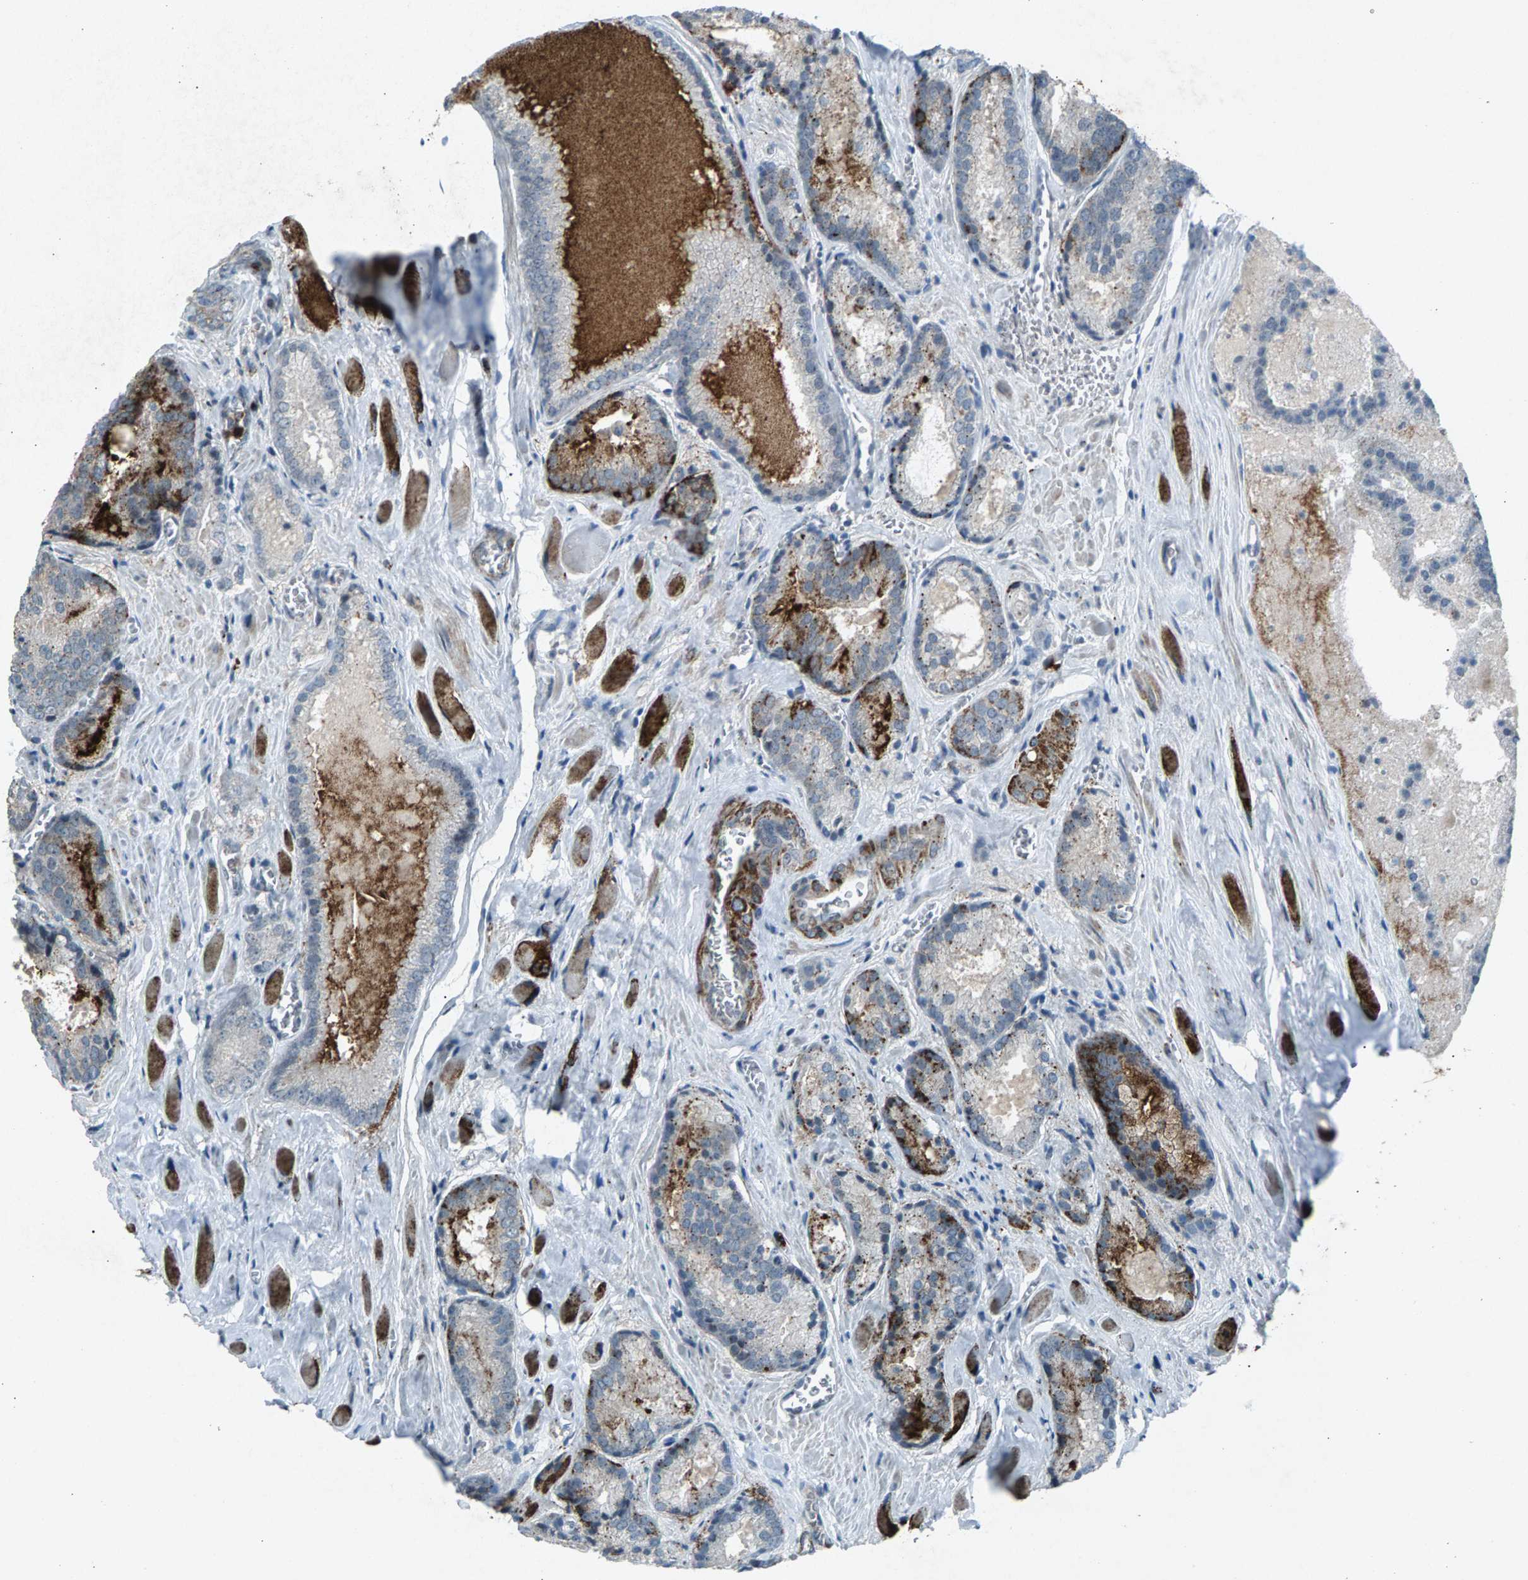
{"staining": {"intensity": "strong", "quantity": "25%-75%", "location": "cytoplasmic/membranous"}, "tissue": "prostate cancer", "cell_type": "Tumor cells", "image_type": "cancer", "snomed": [{"axis": "morphology", "description": "Adenocarcinoma, Low grade"}, {"axis": "topography", "description": "Prostate"}], "caption": "Immunohistochemistry (IHC) image of prostate low-grade adenocarcinoma stained for a protein (brown), which displays high levels of strong cytoplasmic/membranous expression in about 25%-75% of tumor cells.", "gene": "ZPR1", "patient": {"sex": "male", "age": 64}}